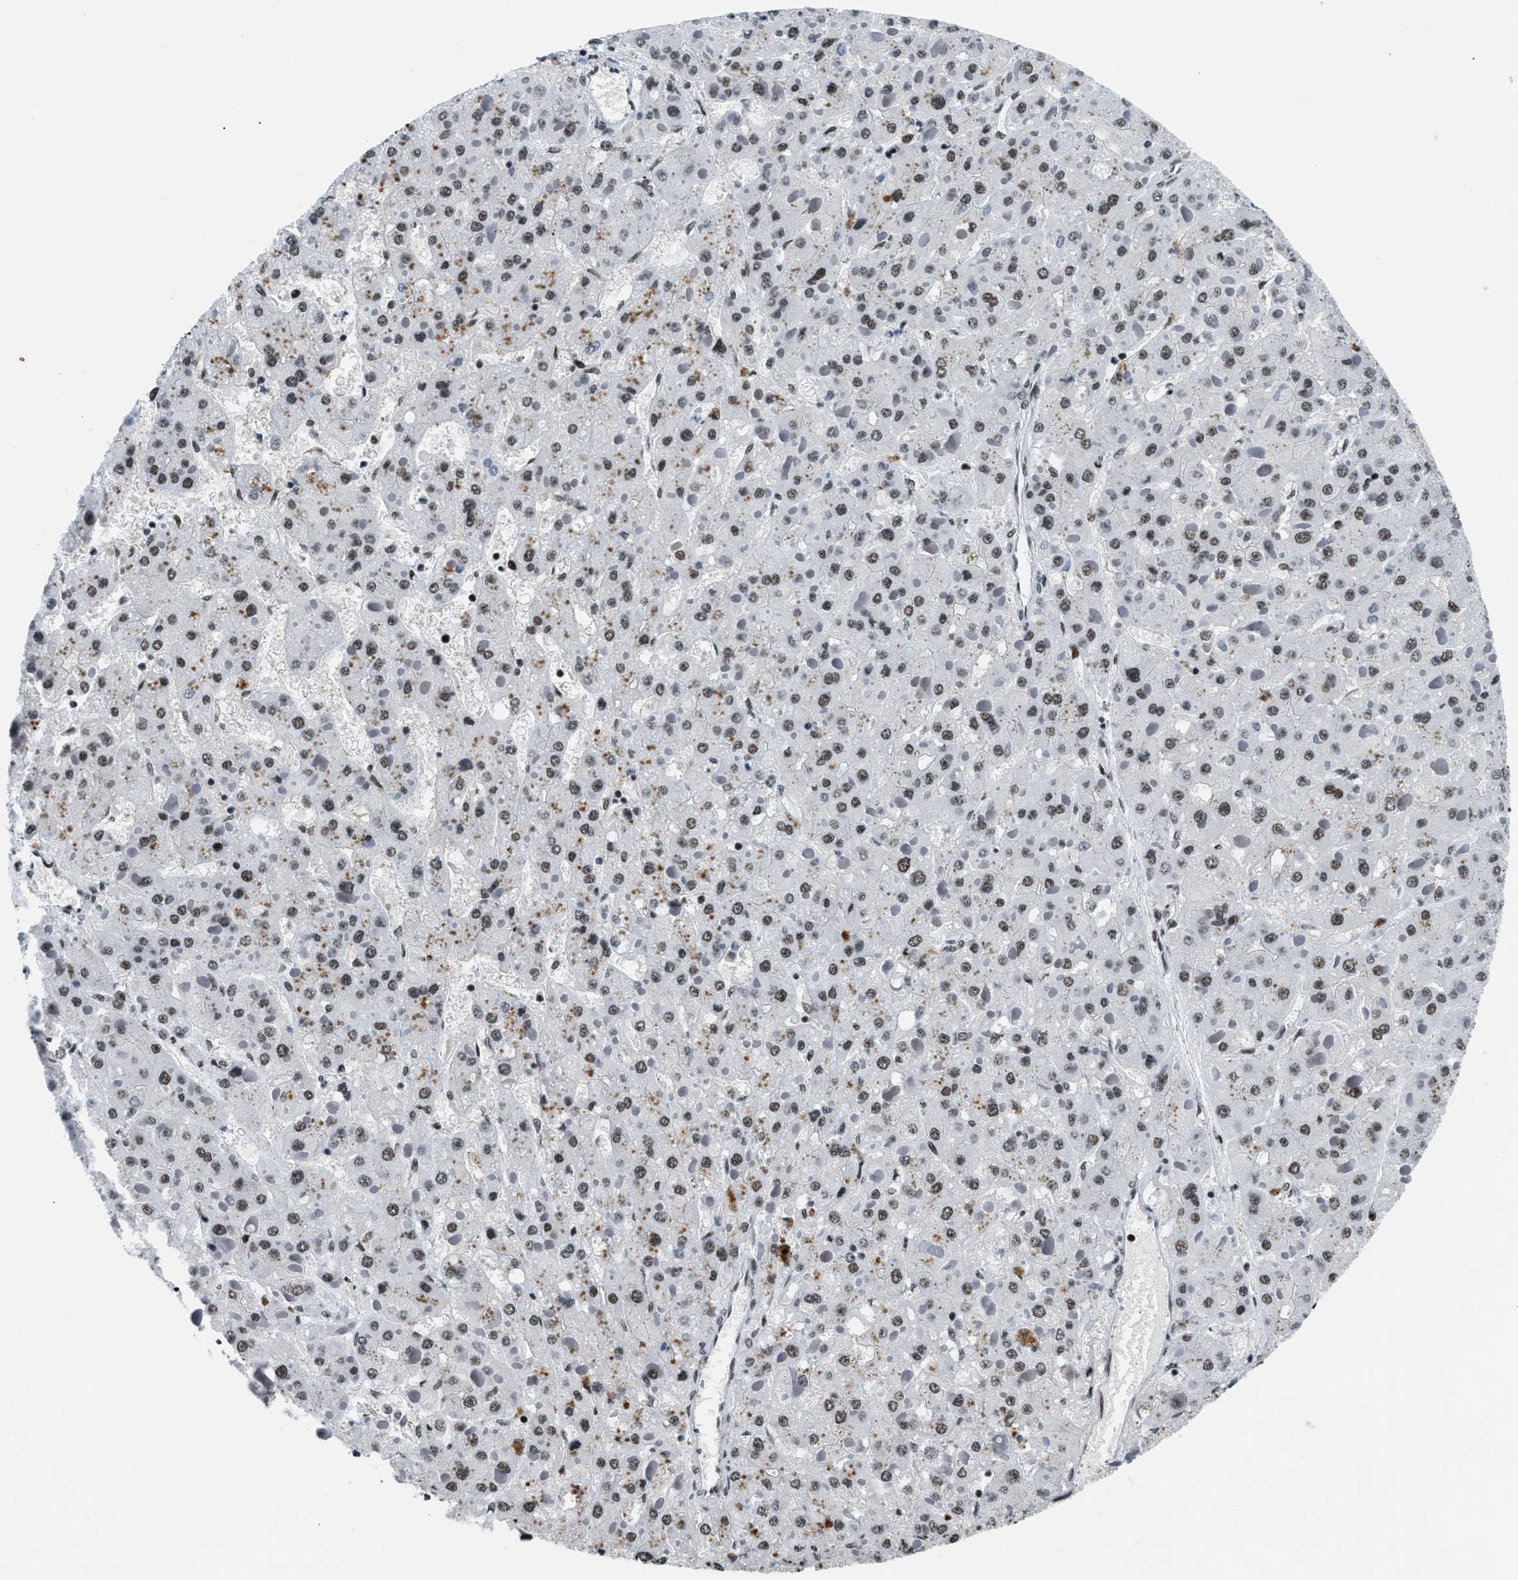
{"staining": {"intensity": "strong", "quantity": ">75%", "location": "nuclear"}, "tissue": "liver cancer", "cell_type": "Tumor cells", "image_type": "cancer", "snomed": [{"axis": "morphology", "description": "Carcinoma, Hepatocellular, NOS"}, {"axis": "topography", "description": "Liver"}], "caption": "Immunohistochemical staining of liver hepatocellular carcinoma demonstrates high levels of strong nuclear staining in approximately >75% of tumor cells.", "gene": "SMARCB1", "patient": {"sex": "female", "age": 73}}